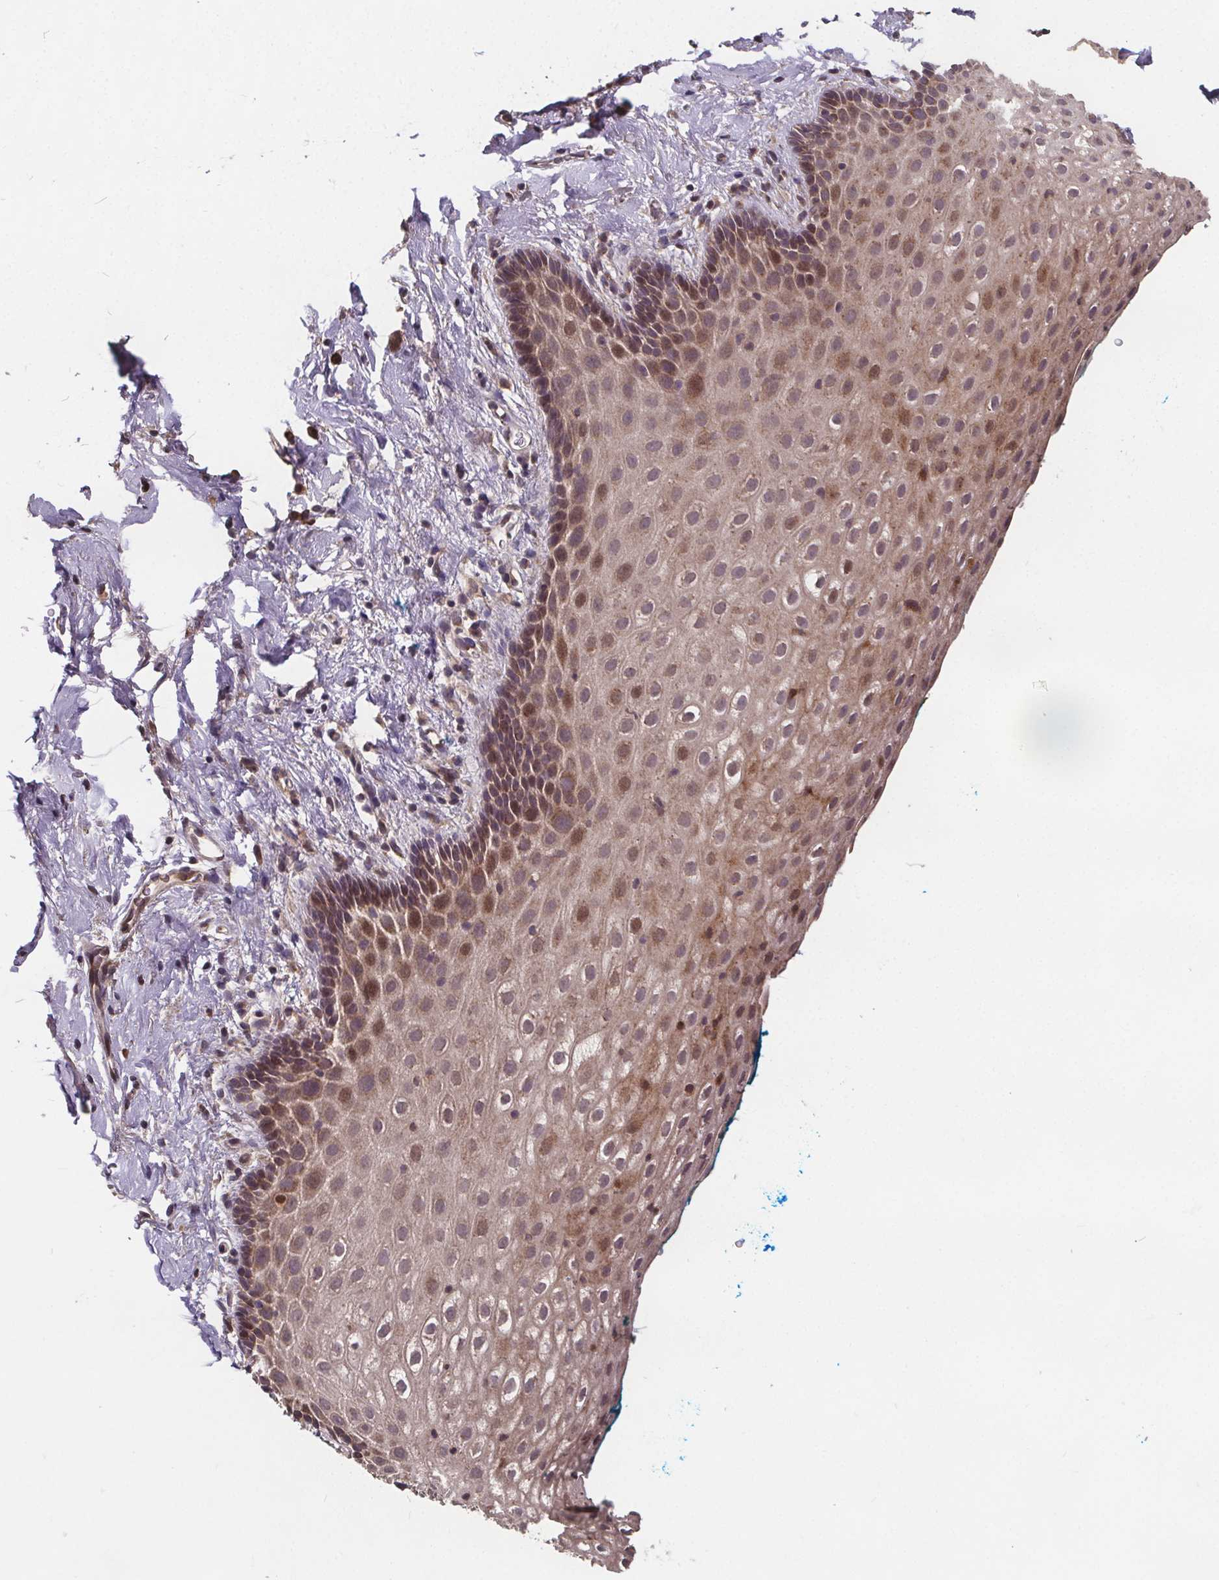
{"staining": {"intensity": "moderate", "quantity": "<25%", "location": "cytoplasmic/membranous,nuclear"}, "tissue": "vagina", "cell_type": "Squamous epithelial cells", "image_type": "normal", "snomed": [{"axis": "morphology", "description": "Normal tissue, NOS"}, {"axis": "morphology", "description": "Adenocarcinoma, NOS"}, {"axis": "topography", "description": "Rectum"}, {"axis": "topography", "description": "Vagina"}, {"axis": "topography", "description": "Peripheral nerve tissue"}], "caption": "Immunohistochemical staining of benign human vagina reveals low levels of moderate cytoplasmic/membranous,nuclear staining in approximately <25% of squamous epithelial cells.", "gene": "USP9X", "patient": {"sex": "female", "age": 71}}